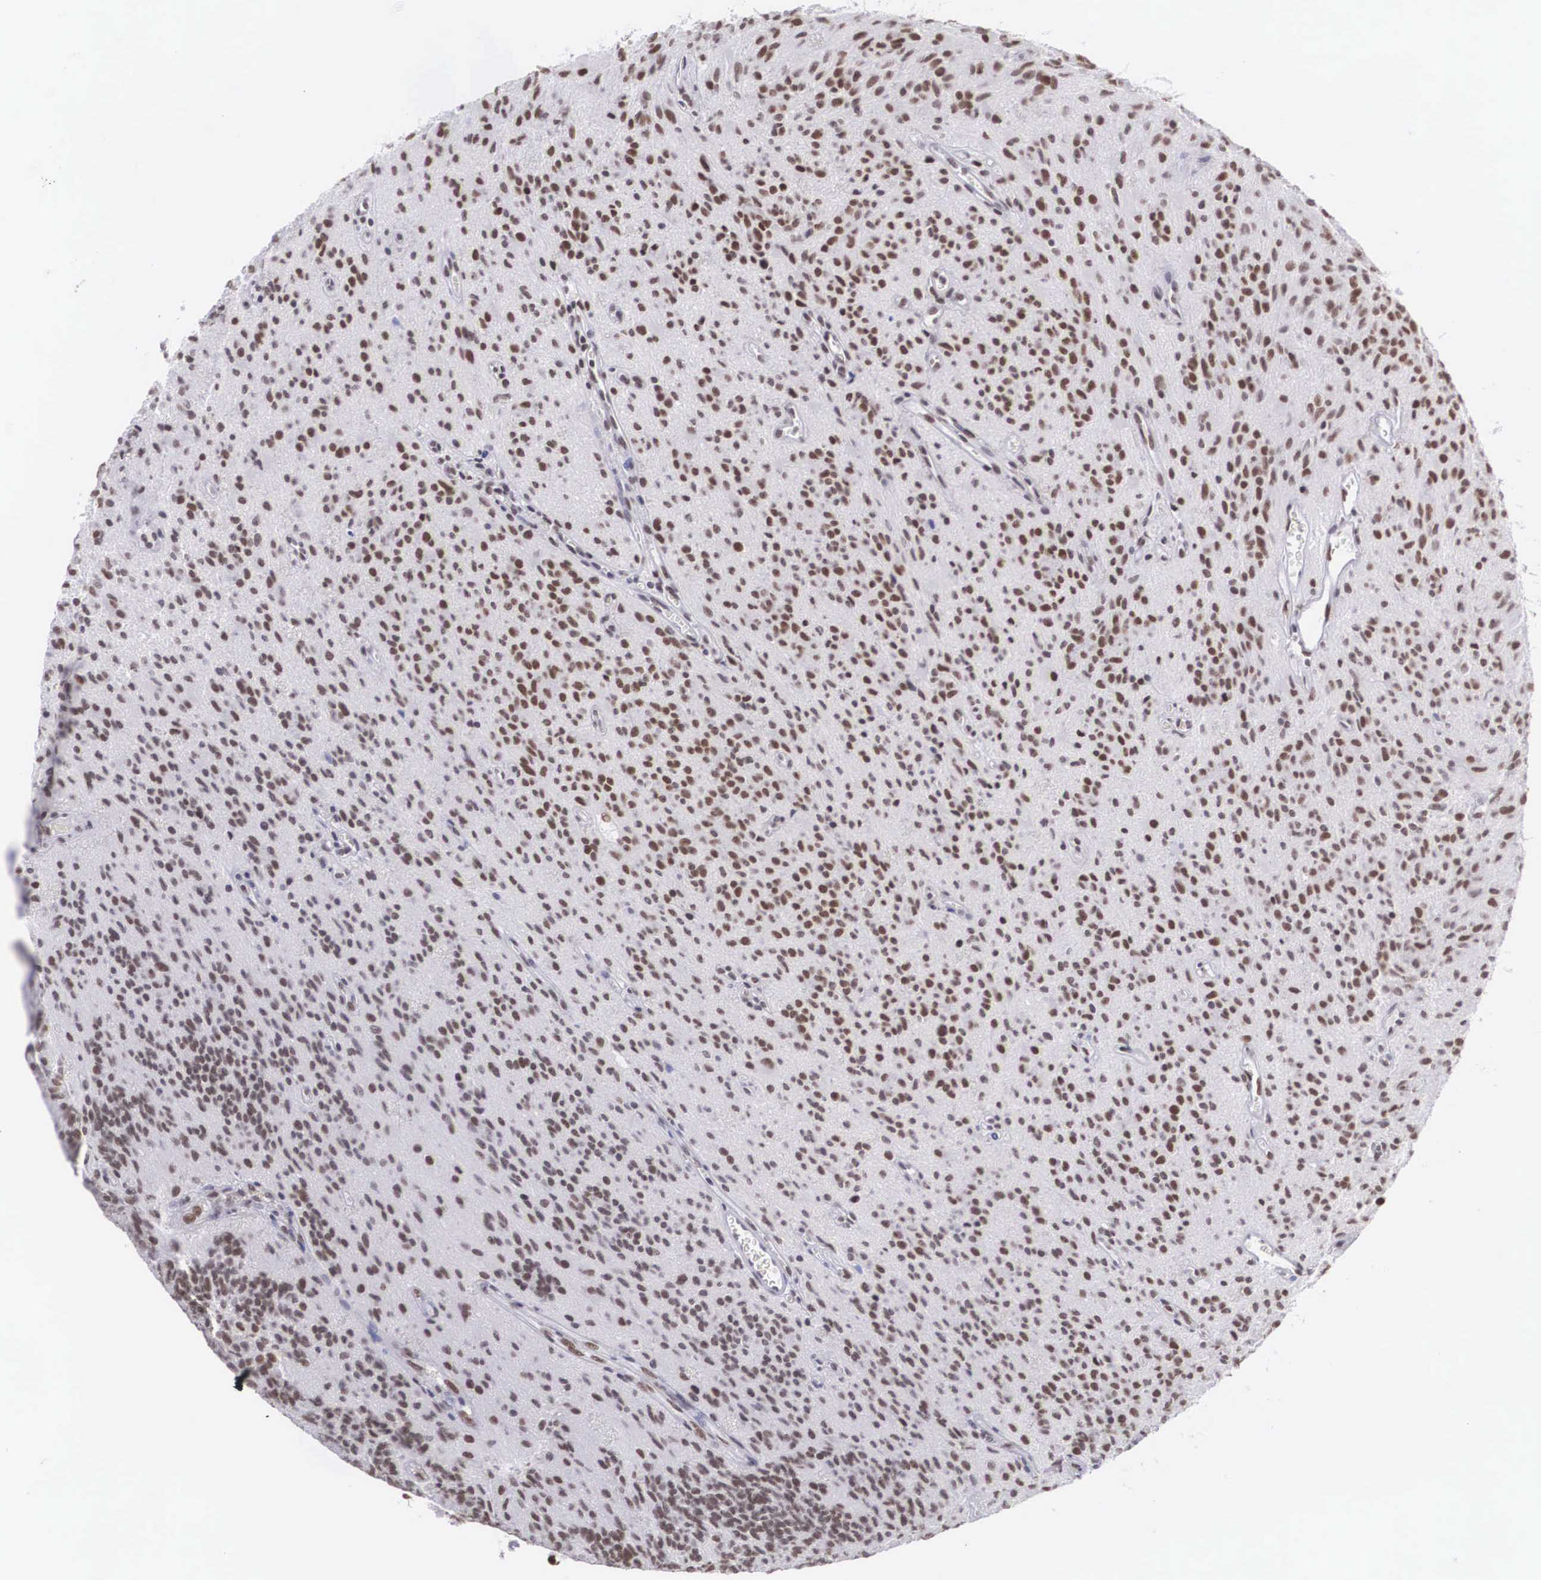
{"staining": {"intensity": "moderate", "quantity": ">75%", "location": "nuclear"}, "tissue": "glioma", "cell_type": "Tumor cells", "image_type": "cancer", "snomed": [{"axis": "morphology", "description": "Glioma, malignant, Low grade"}, {"axis": "topography", "description": "Brain"}], "caption": "High-magnification brightfield microscopy of malignant glioma (low-grade) stained with DAB (brown) and counterstained with hematoxylin (blue). tumor cells exhibit moderate nuclear positivity is seen in approximately>75% of cells. The protein of interest is stained brown, and the nuclei are stained in blue (DAB IHC with brightfield microscopy, high magnification).", "gene": "CSTF2", "patient": {"sex": "female", "age": 15}}